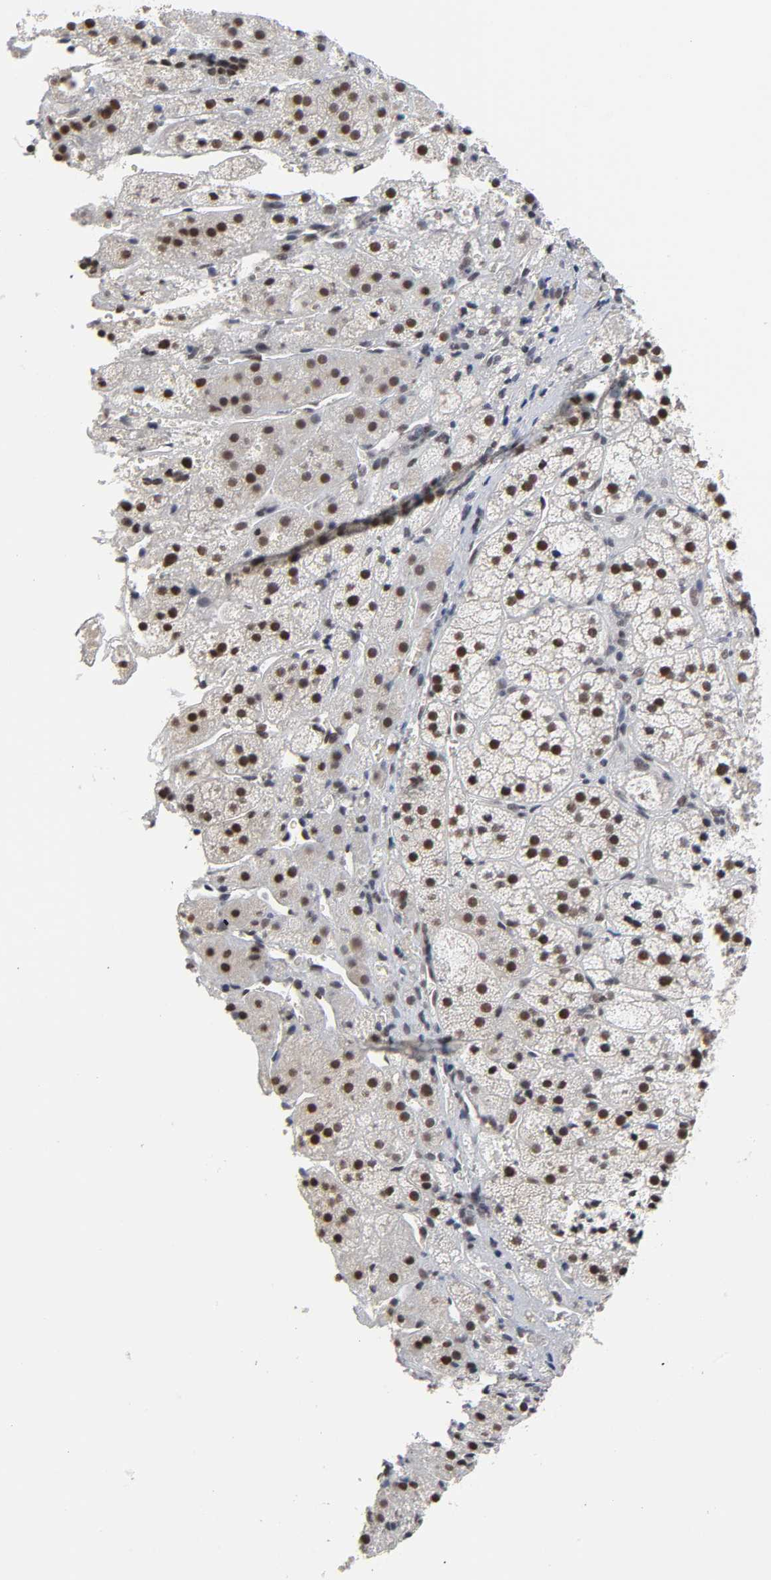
{"staining": {"intensity": "strong", "quantity": ">75%", "location": "nuclear"}, "tissue": "adrenal gland", "cell_type": "Glandular cells", "image_type": "normal", "snomed": [{"axis": "morphology", "description": "Normal tissue, NOS"}, {"axis": "topography", "description": "Adrenal gland"}], "caption": "An image of adrenal gland stained for a protein reveals strong nuclear brown staining in glandular cells.", "gene": "TRIM33", "patient": {"sex": "female", "age": 44}}